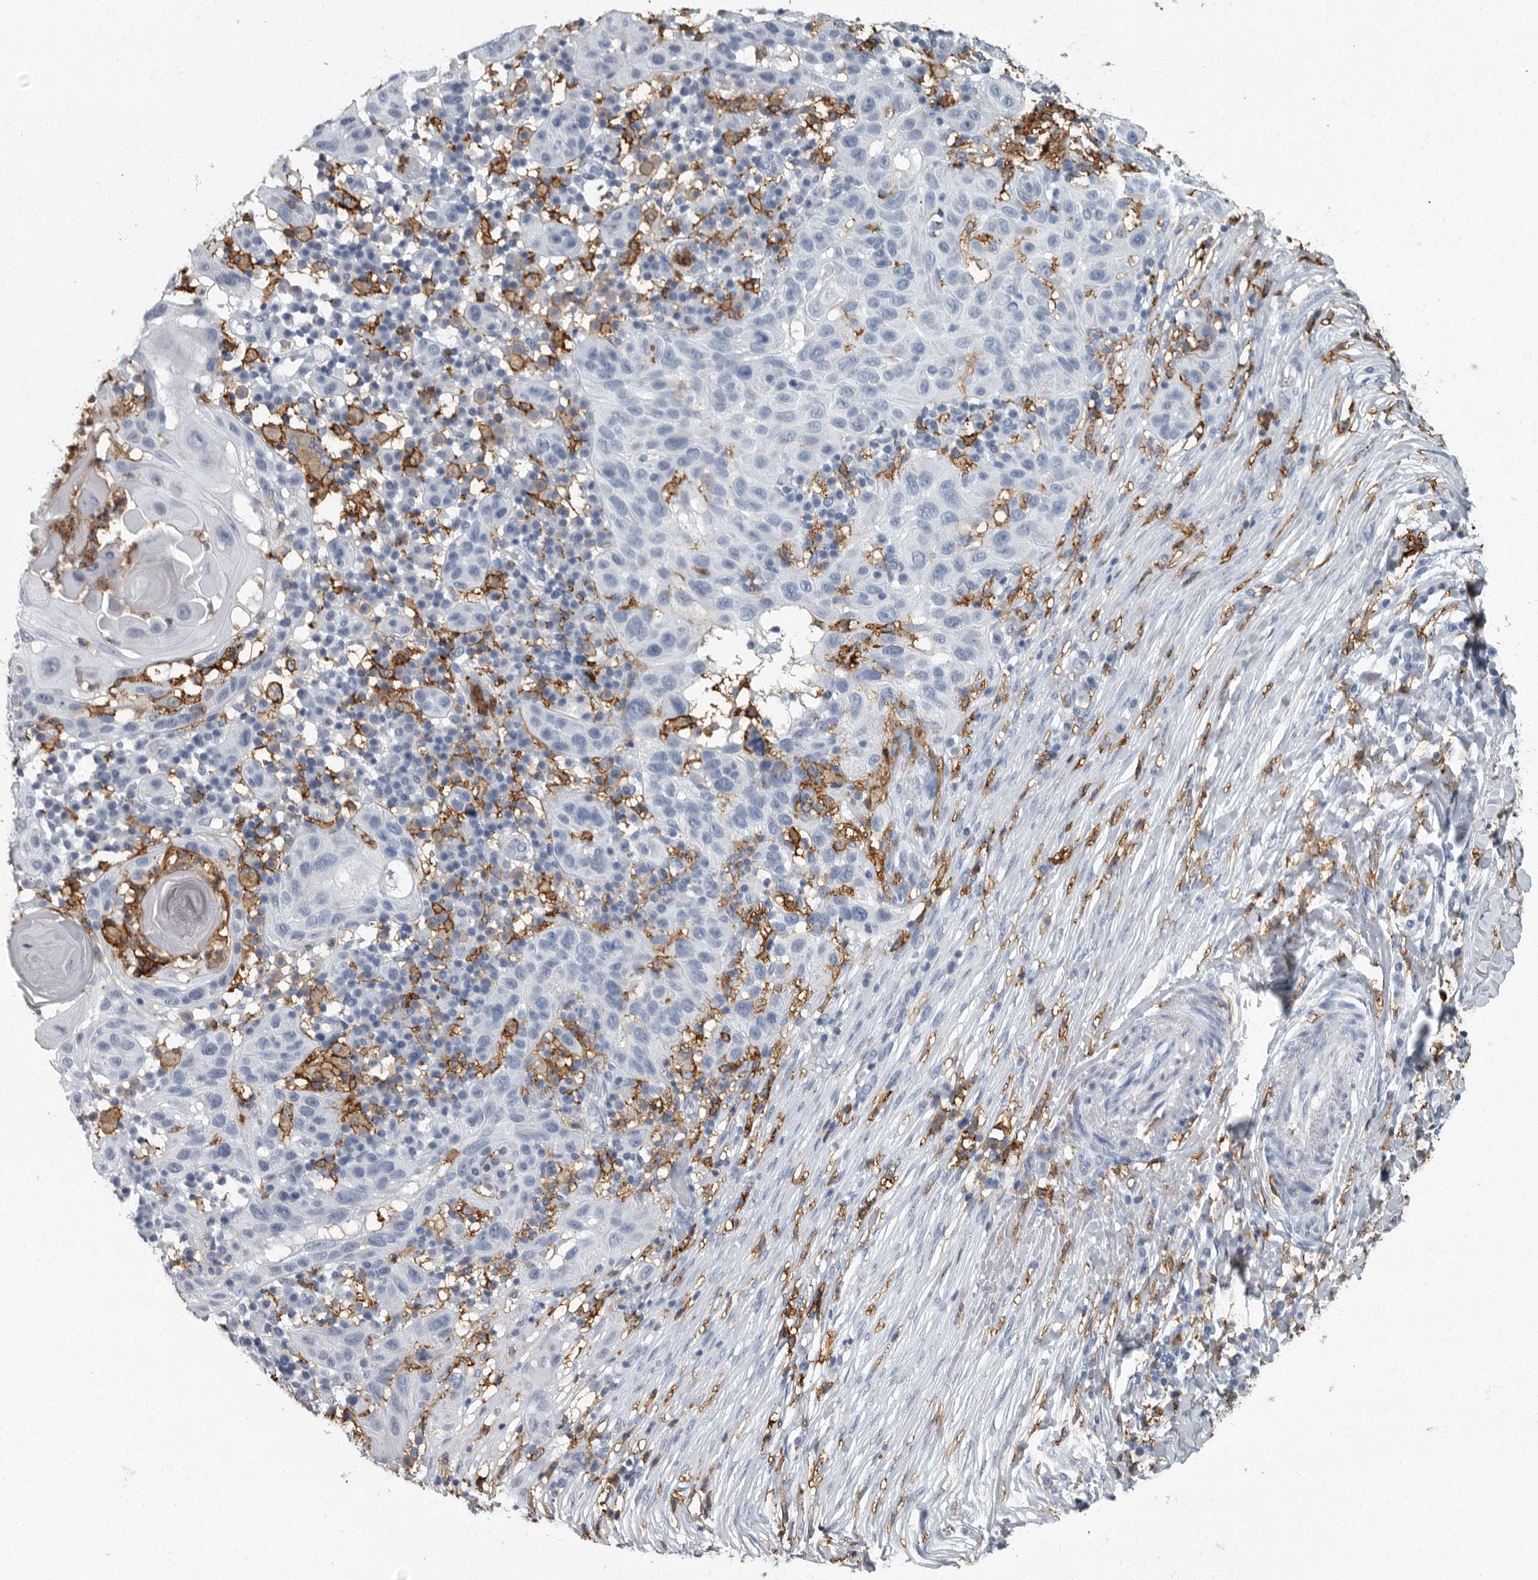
{"staining": {"intensity": "negative", "quantity": "none", "location": "none"}, "tissue": "skin cancer", "cell_type": "Tumor cells", "image_type": "cancer", "snomed": [{"axis": "morphology", "description": "Normal tissue, NOS"}, {"axis": "morphology", "description": "Squamous cell carcinoma, NOS"}, {"axis": "topography", "description": "Skin"}], "caption": "IHC of human squamous cell carcinoma (skin) reveals no staining in tumor cells. The staining is performed using DAB brown chromogen with nuclei counter-stained in using hematoxylin.", "gene": "FCER1G", "patient": {"sex": "female", "age": 96}}